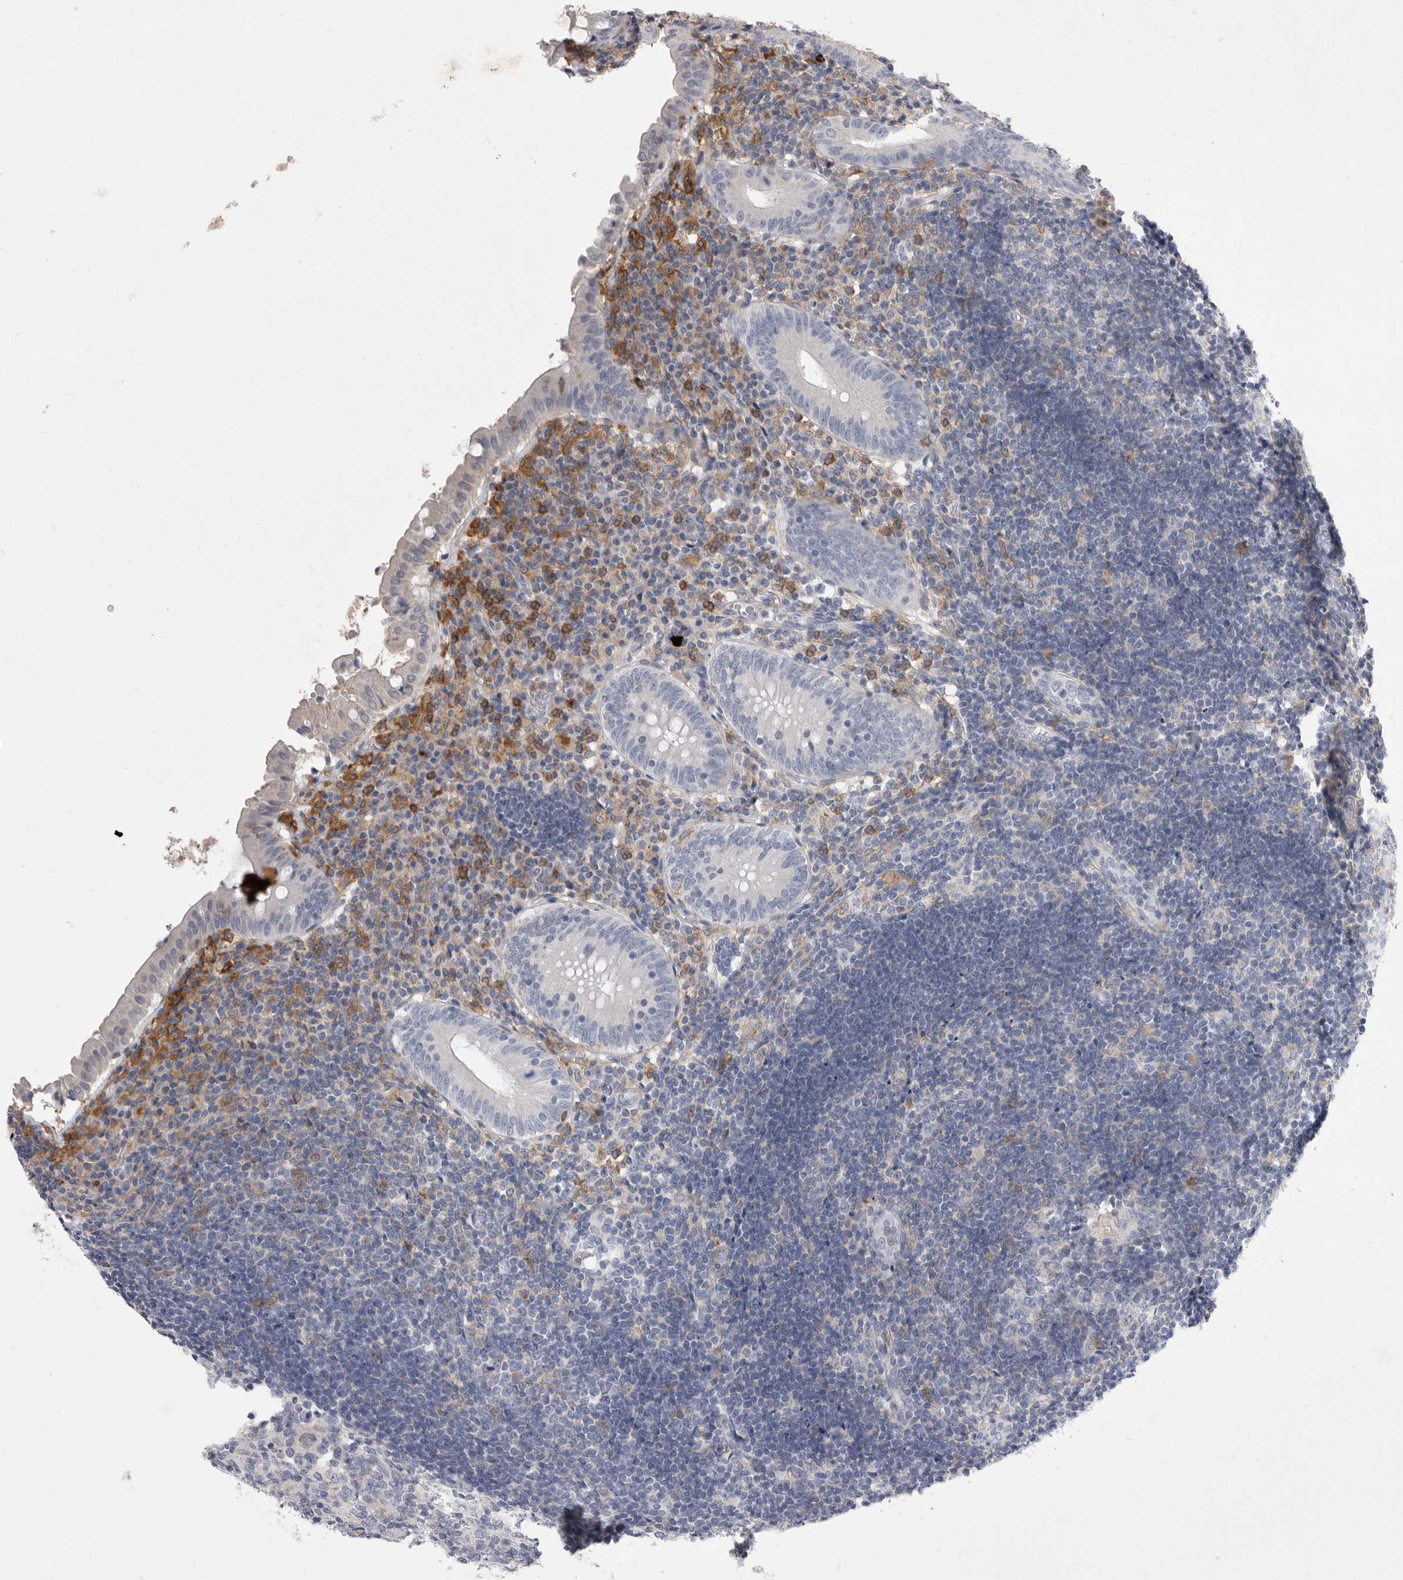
{"staining": {"intensity": "negative", "quantity": "none", "location": "none"}, "tissue": "appendix", "cell_type": "Glandular cells", "image_type": "normal", "snomed": [{"axis": "morphology", "description": "Normal tissue, NOS"}, {"axis": "topography", "description": "Appendix"}], "caption": "Immunohistochemistry (IHC) of unremarkable appendix reveals no staining in glandular cells.", "gene": "SIGLEC10", "patient": {"sex": "female", "age": 54}}